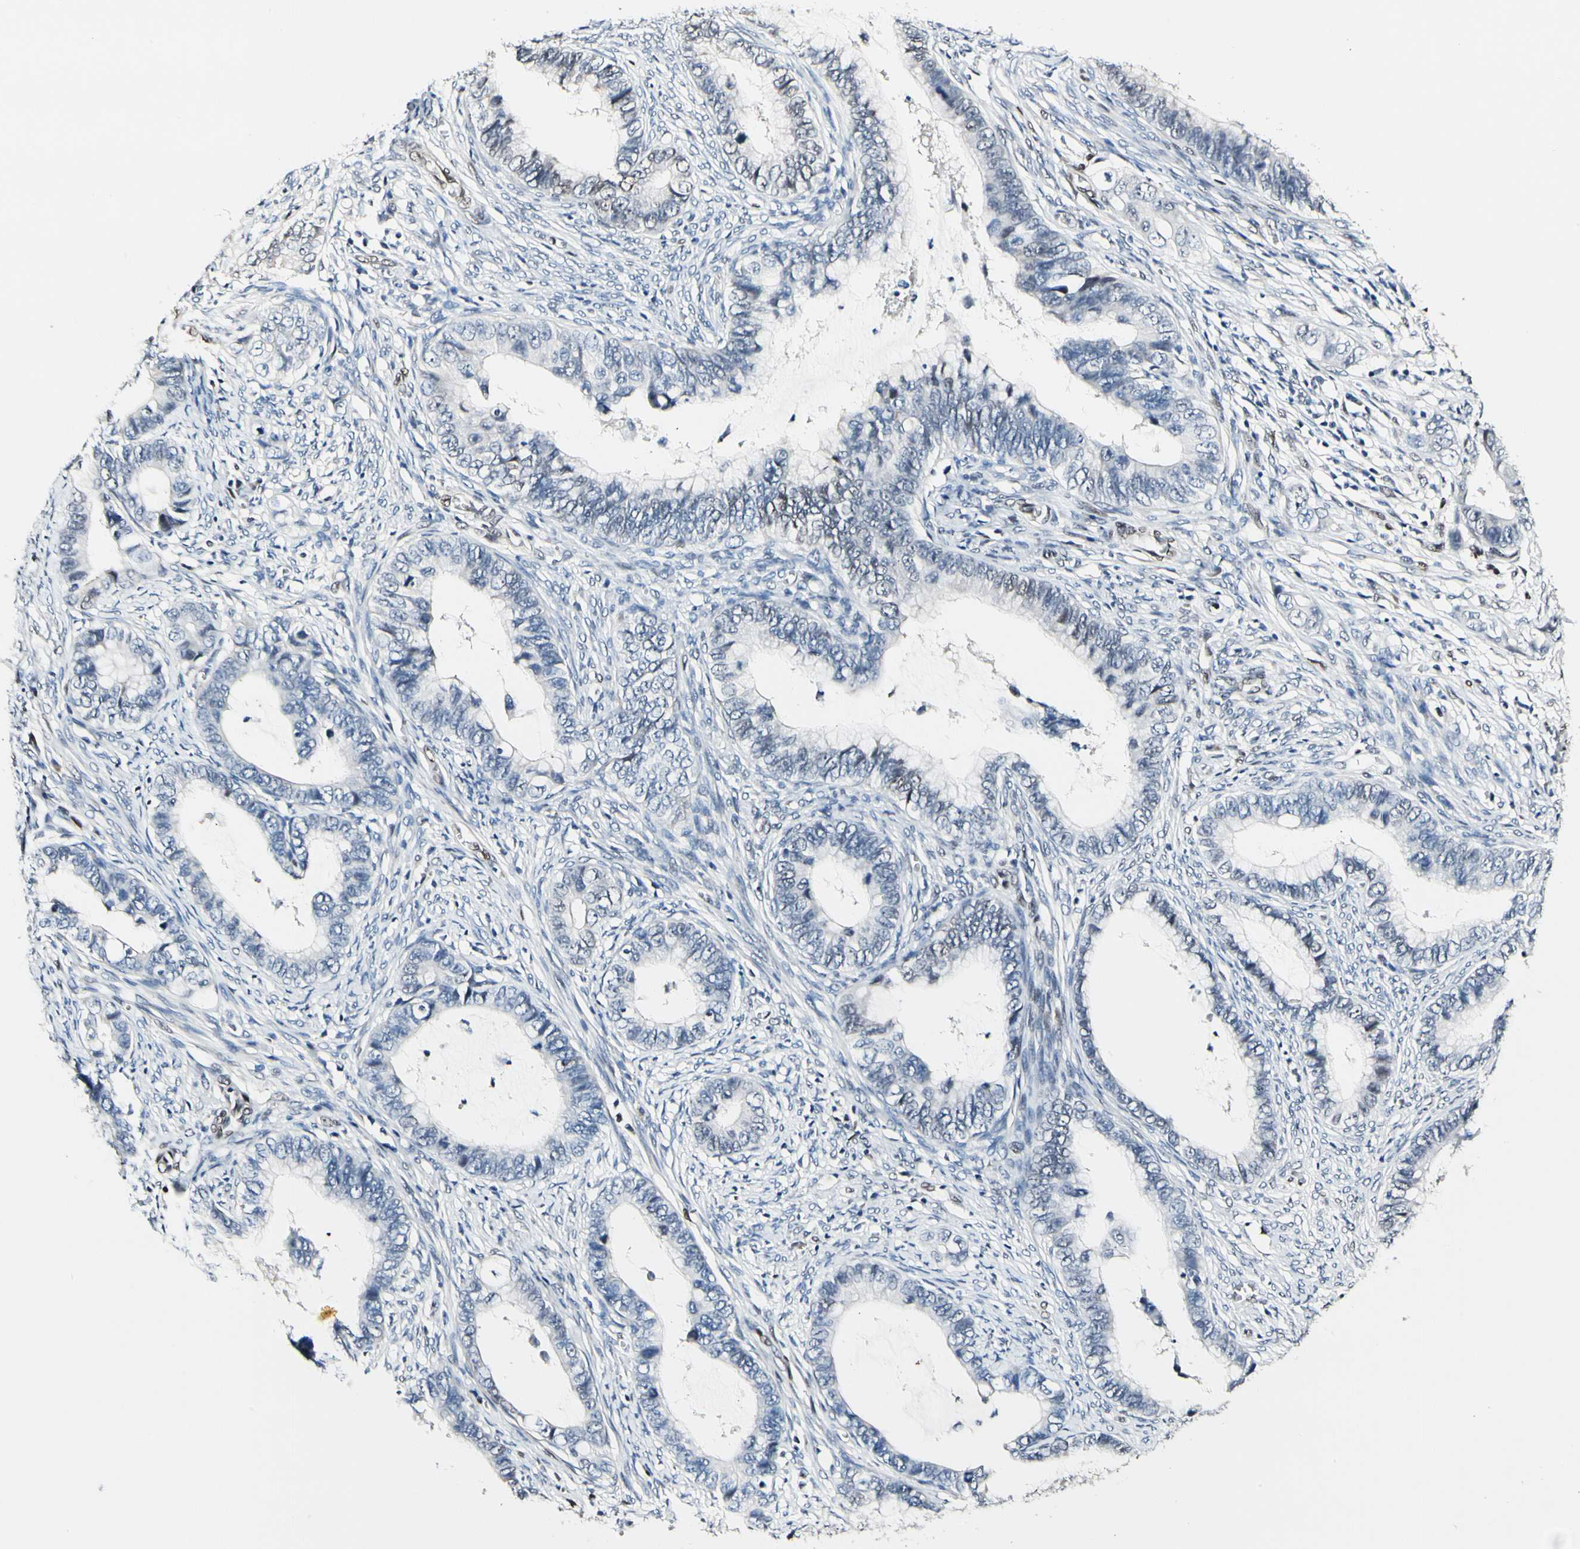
{"staining": {"intensity": "negative", "quantity": "none", "location": "none"}, "tissue": "cervical cancer", "cell_type": "Tumor cells", "image_type": "cancer", "snomed": [{"axis": "morphology", "description": "Adenocarcinoma, NOS"}, {"axis": "topography", "description": "Cervix"}], "caption": "Protein analysis of cervical cancer exhibits no significant staining in tumor cells. Brightfield microscopy of immunohistochemistry (IHC) stained with DAB (brown) and hematoxylin (blue), captured at high magnification.", "gene": "NFIA", "patient": {"sex": "female", "age": 44}}